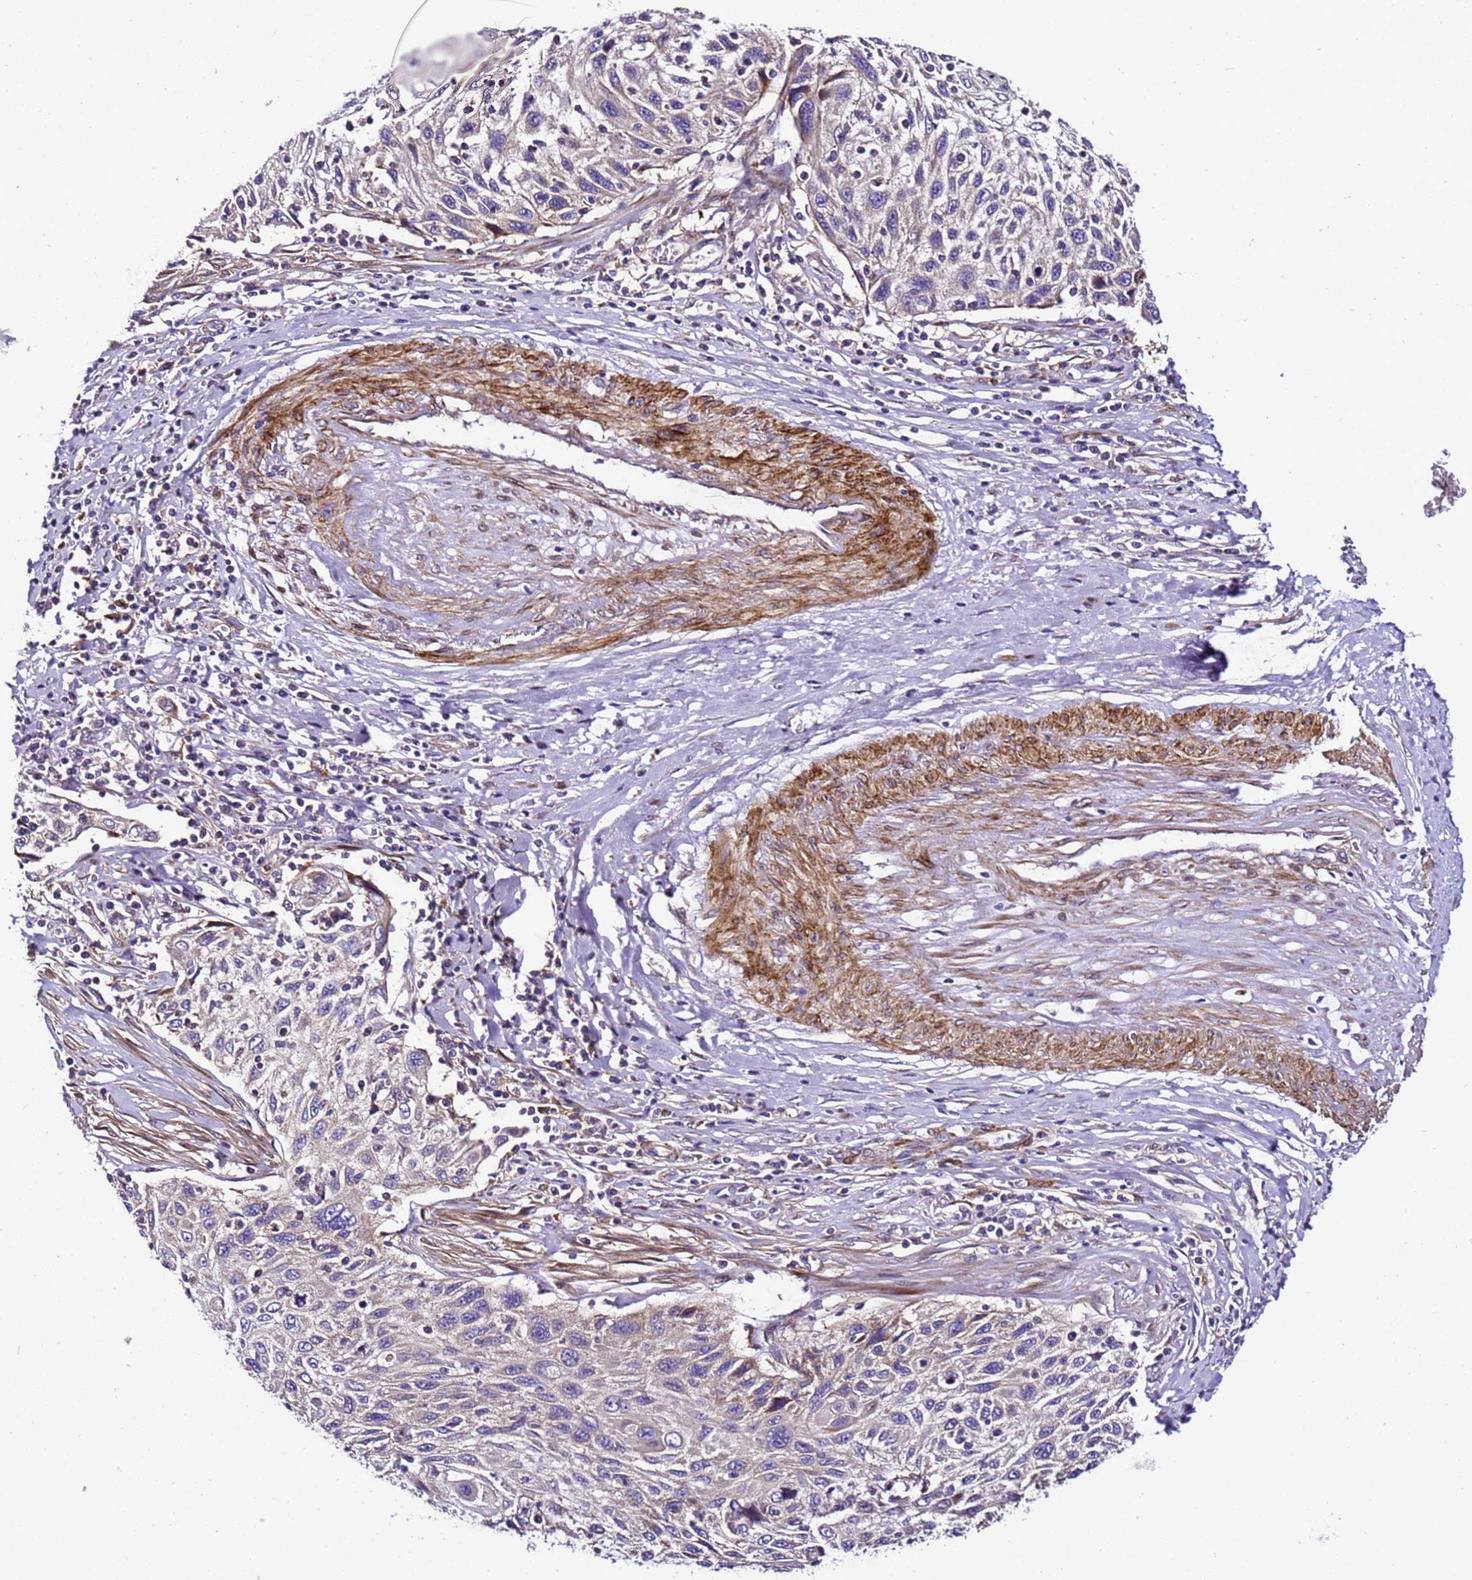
{"staining": {"intensity": "weak", "quantity": "<25%", "location": "cytoplasmic/membranous"}, "tissue": "cervical cancer", "cell_type": "Tumor cells", "image_type": "cancer", "snomed": [{"axis": "morphology", "description": "Squamous cell carcinoma, NOS"}, {"axis": "topography", "description": "Cervix"}], "caption": "Tumor cells are negative for protein expression in human squamous cell carcinoma (cervical).", "gene": "ZNF417", "patient": {"sex": "female", "age": 70}}